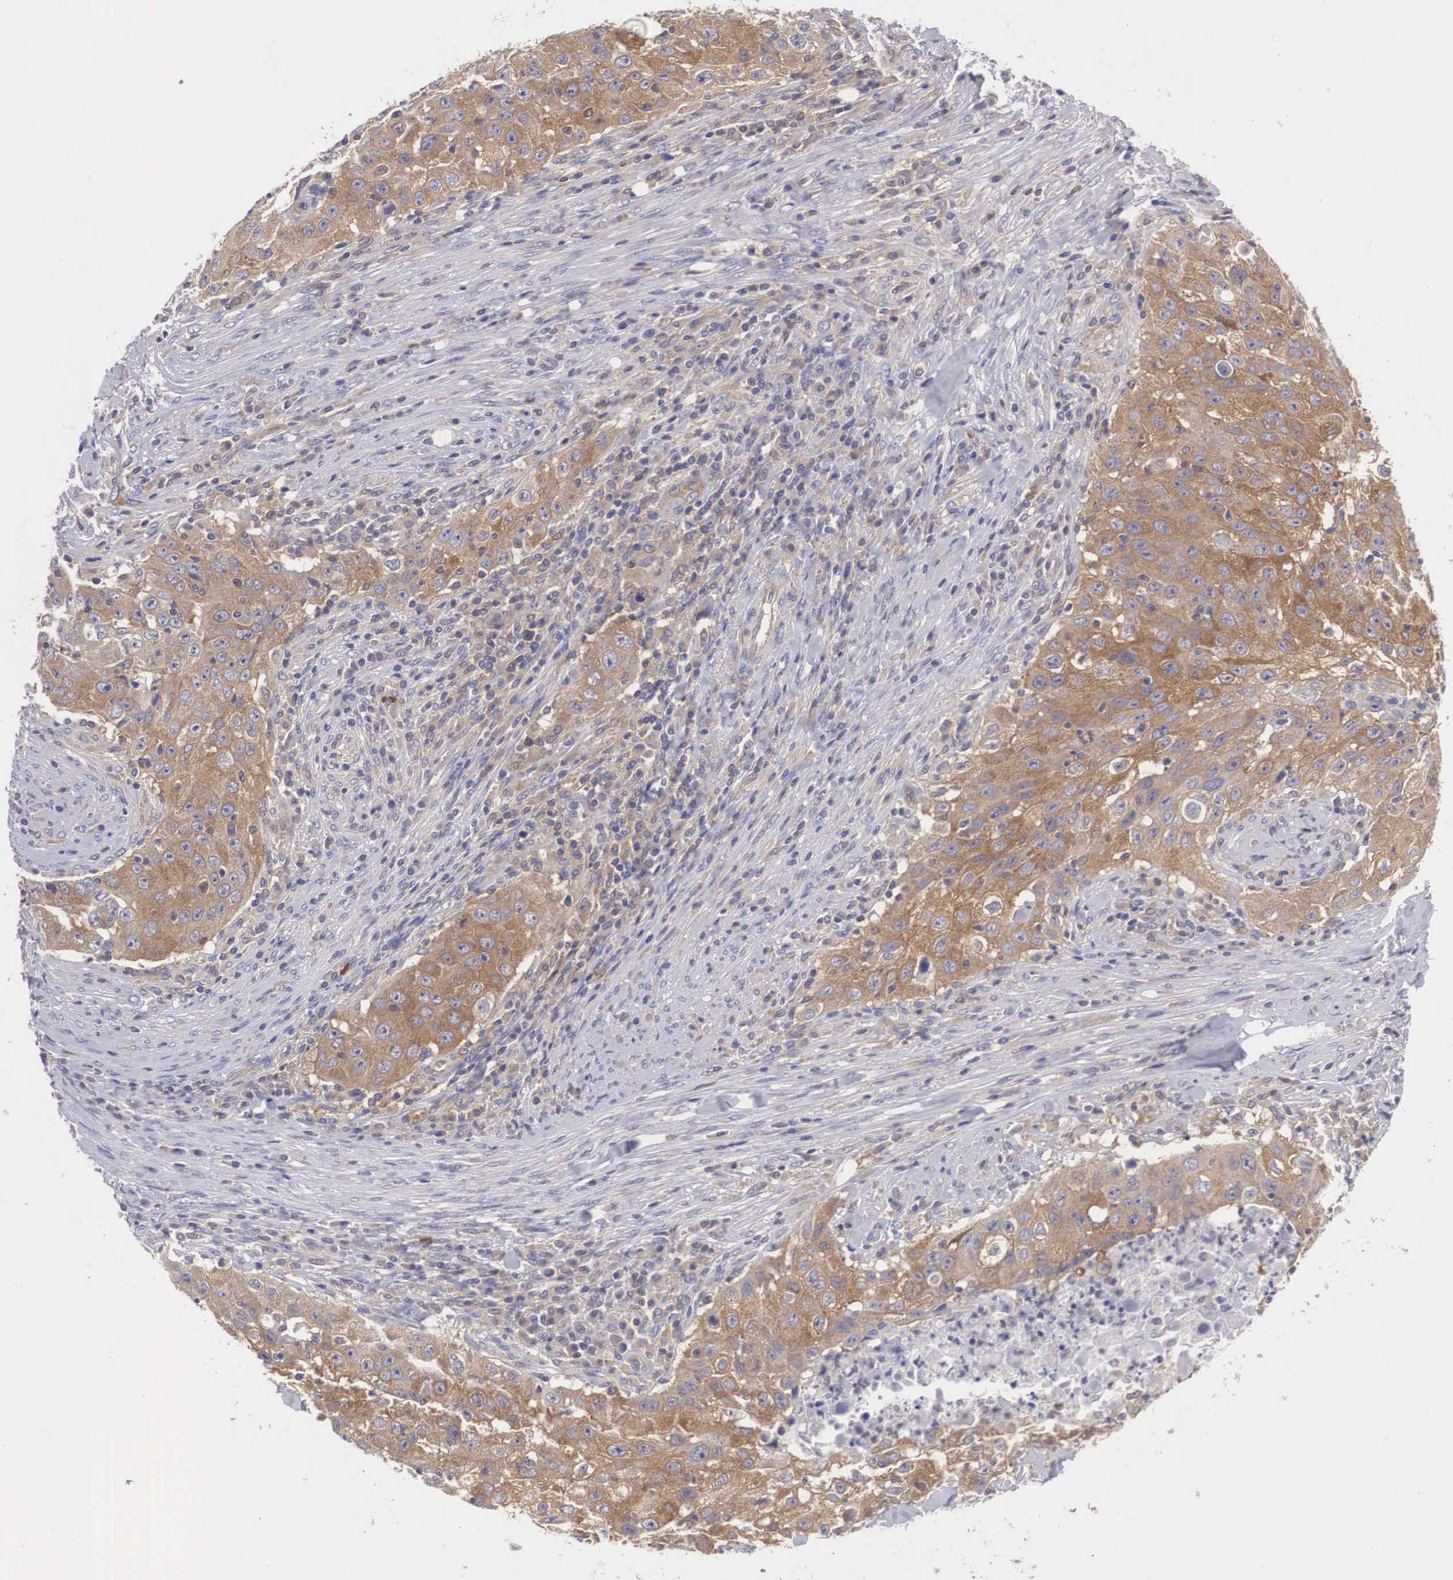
{"staining": {"intensity": "weak", "quantity": ">75%", "location": "cytoplasmic/membranous"}, "tissue": "lung cancer", "cell_type": "Tumor cells", "image_type": "cancer", "snomed": [{"axis": "morphology", "description": "Squamous cell carcinoma, NOS"}, {"axis": "topography", "description": "Lung"}], "caption": "This histopathology image shows lung squamous cell carcinoma stained with immunohistochemistry to label a protein in brown. The cytoplasmic/membranous of tumor cells show weak positivity for the protein. Nuclei are counter-stained blue.", "gene": "GRIPAP1", "patient": {"sex": "male", "age": 64}}